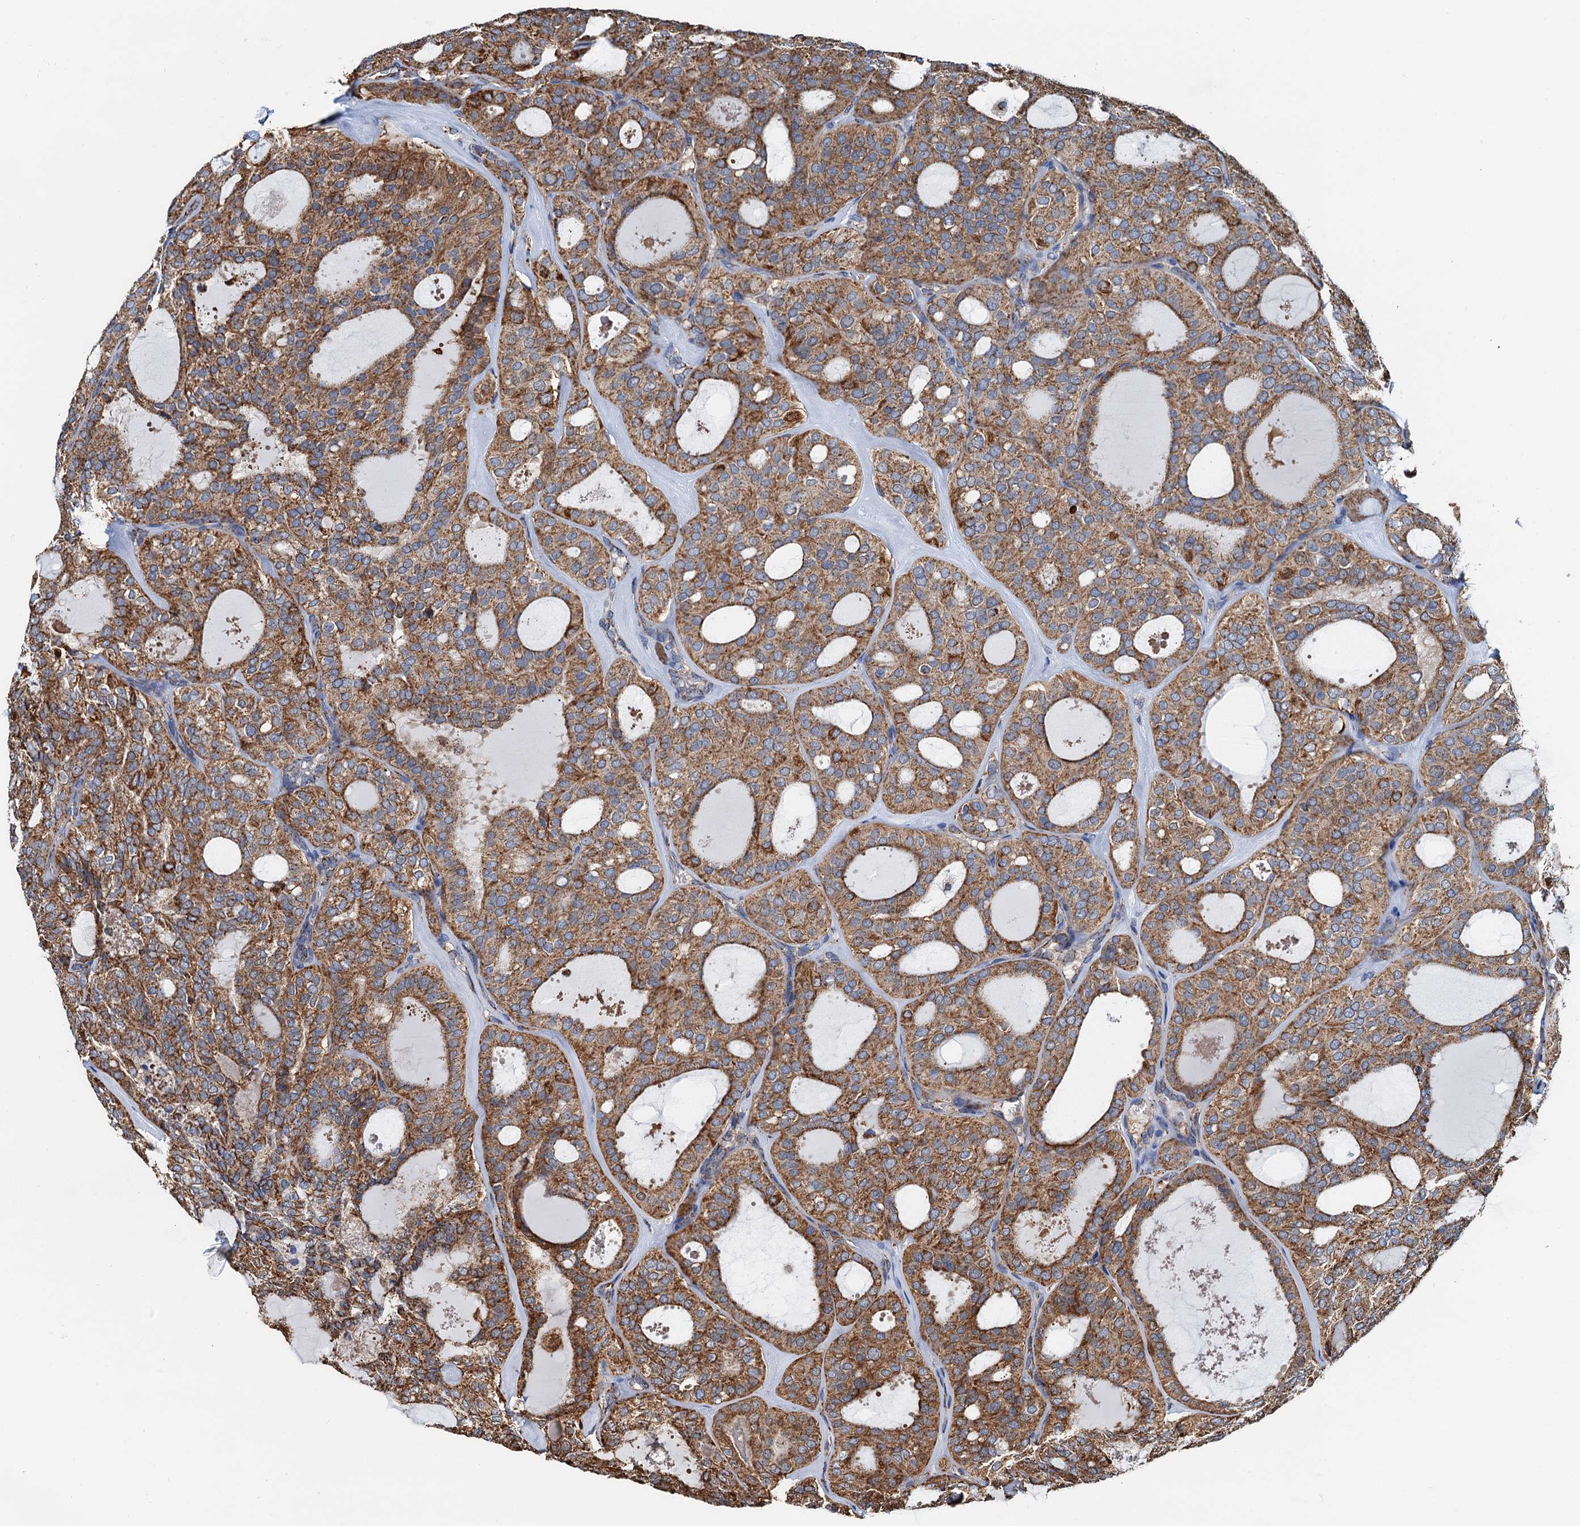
{"staining": {"intensity": "moderate", "quantity": ">75%", "location": "cytoplasmic/membranous"}, "tissue": "thyroid cancer", "cell_type": "Tumor cells", "image_type": "cancer", "snomed": [{"axis": "morphology", "description": "Follicular adenoma carcinoma, NOS"}, {"axis": "topography", "description": "Thyroid gland"}], "caption": "Immunohistochemistry (DAB) staining of thyroid cancer (follicular adenoma carcinoma) reveals moderate cytoplasmic/membranous protein positivity in about >75% of tumor cells.", "gene": "AAGAB", "patient": {"sex": "male", "age": 75}}